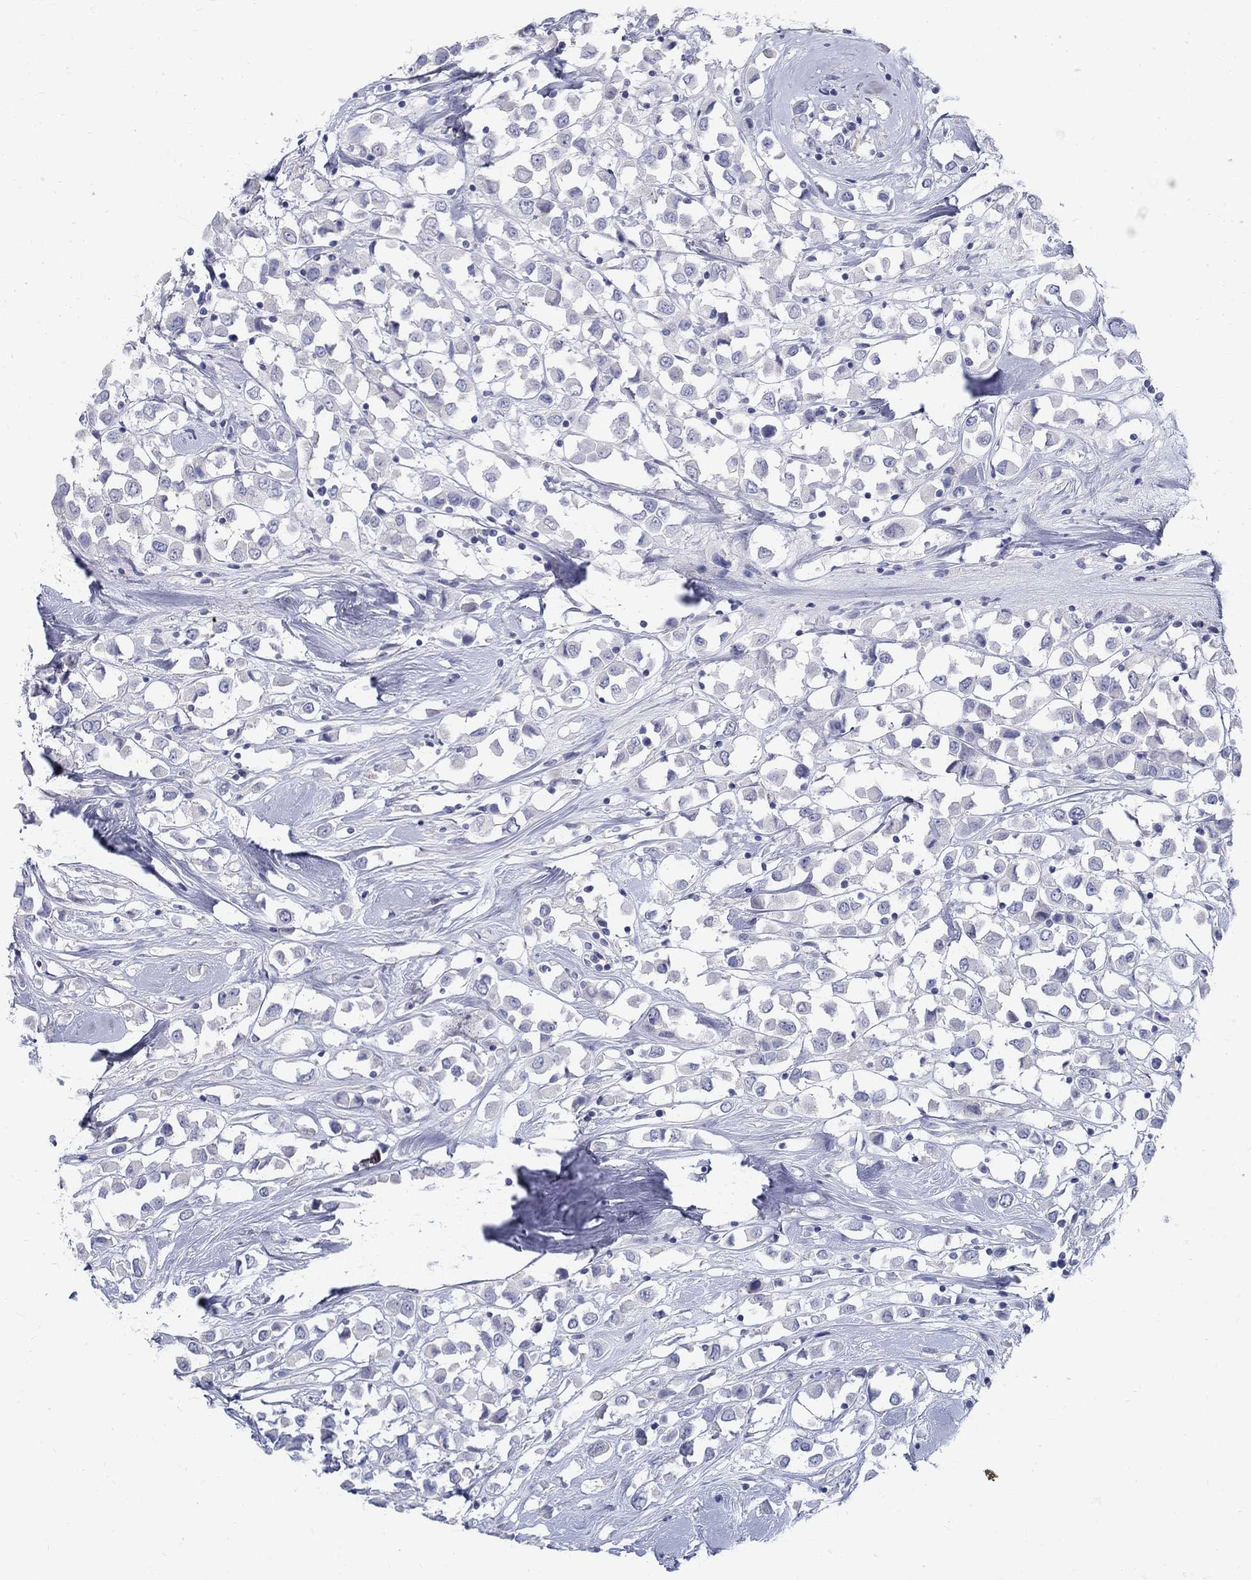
{"staining": {"intensity": "negative", "quantity": "none", "location": "none"}, "tissue": "breast cancer", "cell_type": "Tumor cells", "image_type": "cancer", "snomed": [{"axis": "morphology", "description": "Duct carcinoma"}, {"axis": "topography", "description": "Breast"}], "caption": "The photomicrograph shows no significant staining in tumor cells of breast cancer (infiltrating ductal carcinoma). (Stains: DAB IHC with hematoxylin counter stain, Microscopy: brightfield microscopy at high magnification).", "gene": "MAGEB6", "patient": {"sex": "female", "age": 61}}